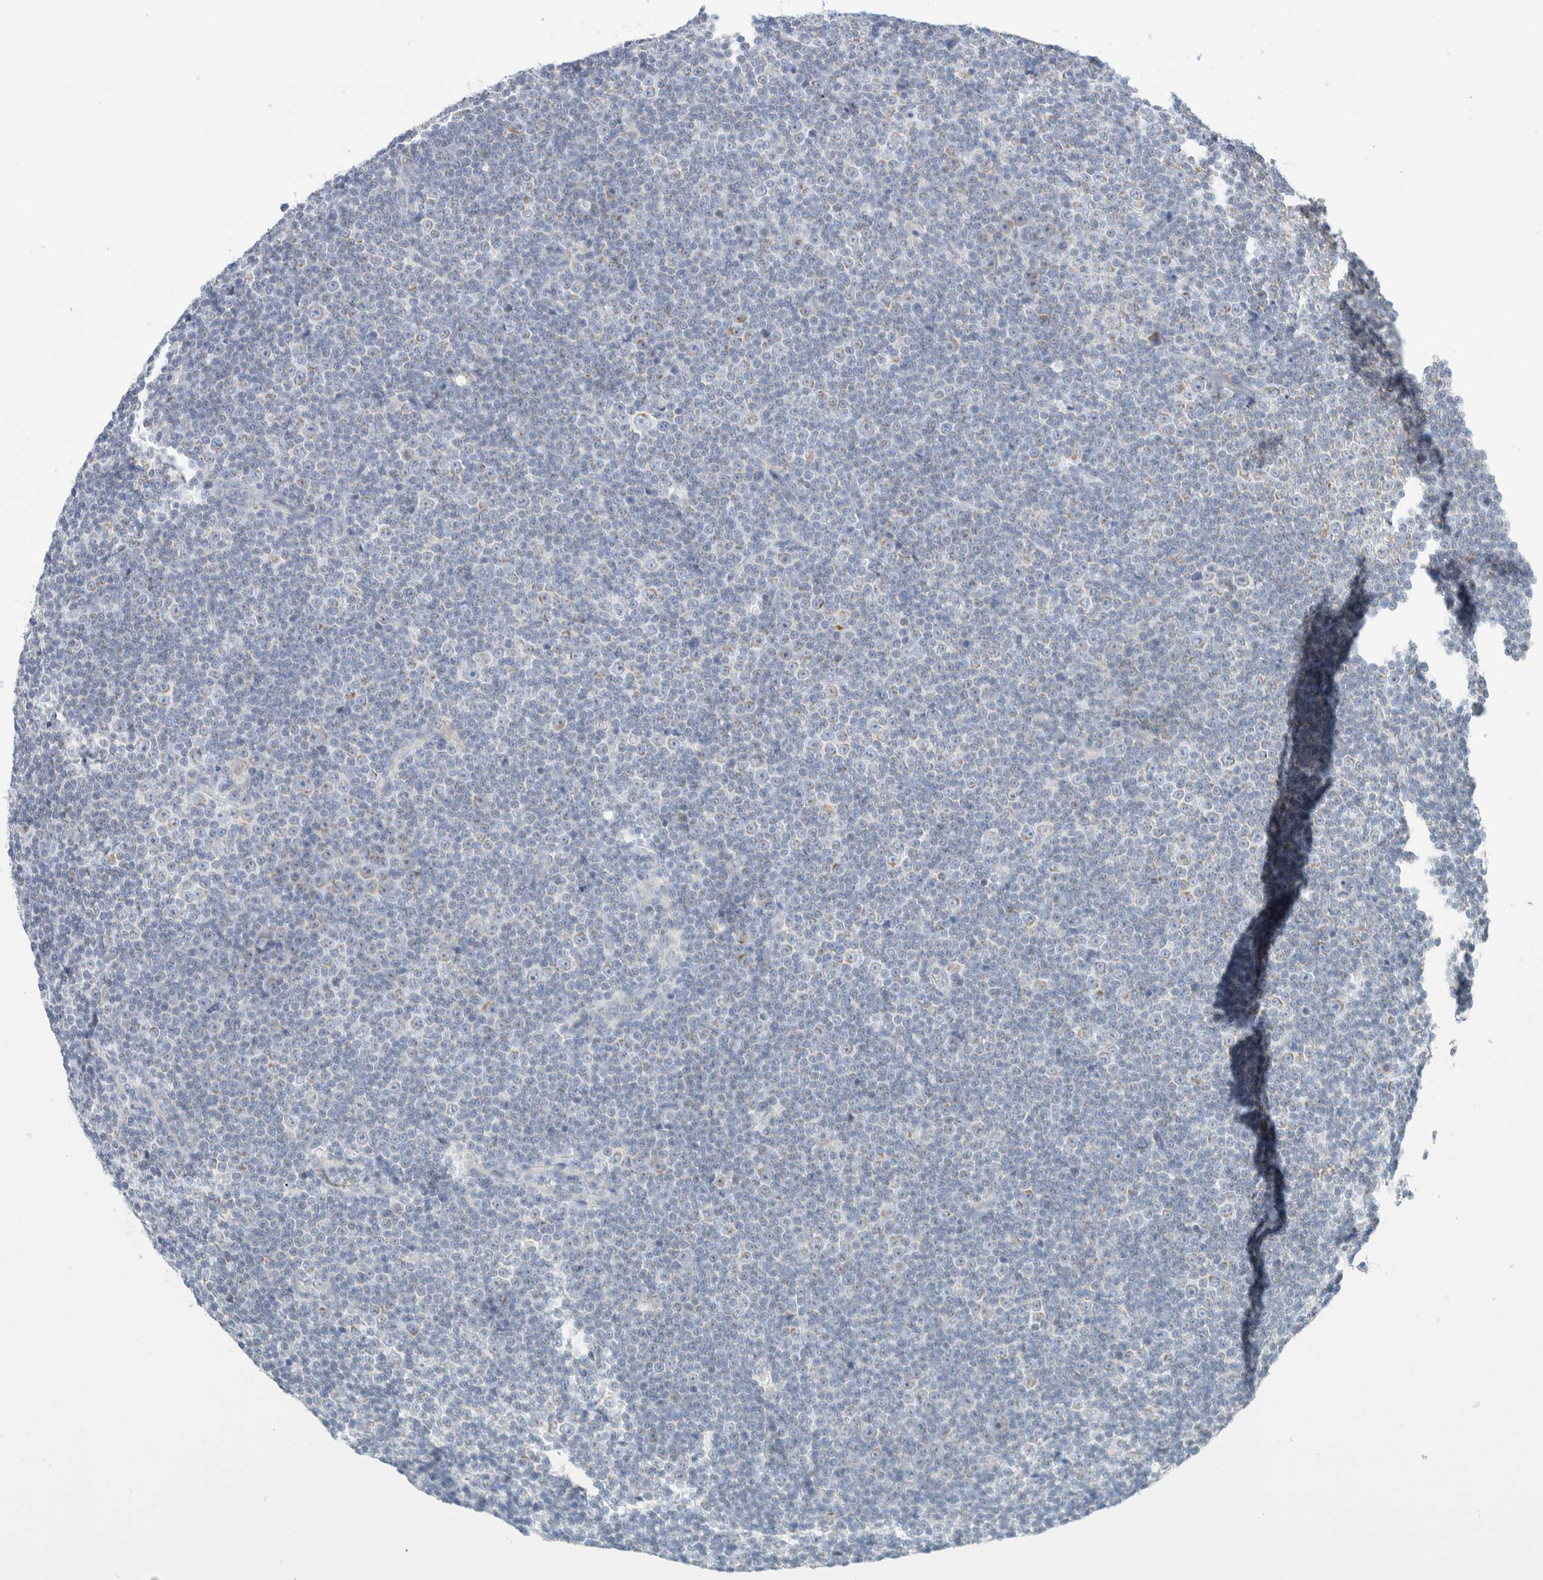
{"staining": {"intensity": "moderate", "quantity": "<25%", "location": "cytoplasmic/membranous"}, "tissue": "lymphoma", "cell_type": "Tumor cells", "image_type": "cancer", "snomed": [{"axis": "morphology", "description": "Malignant lymphoma, non-Hodgkin's type, Low grade"}, {"axis": "topography", "description": "Lymph node"}], "caption": "Immunohistochemical staining of human lymphoma shows low levels of moderate cytoplasmic/membranous protein positivity in about <25% of tumor cells.", "gene": "MRM3", "patient": {"sex": "female", "age": 67}}